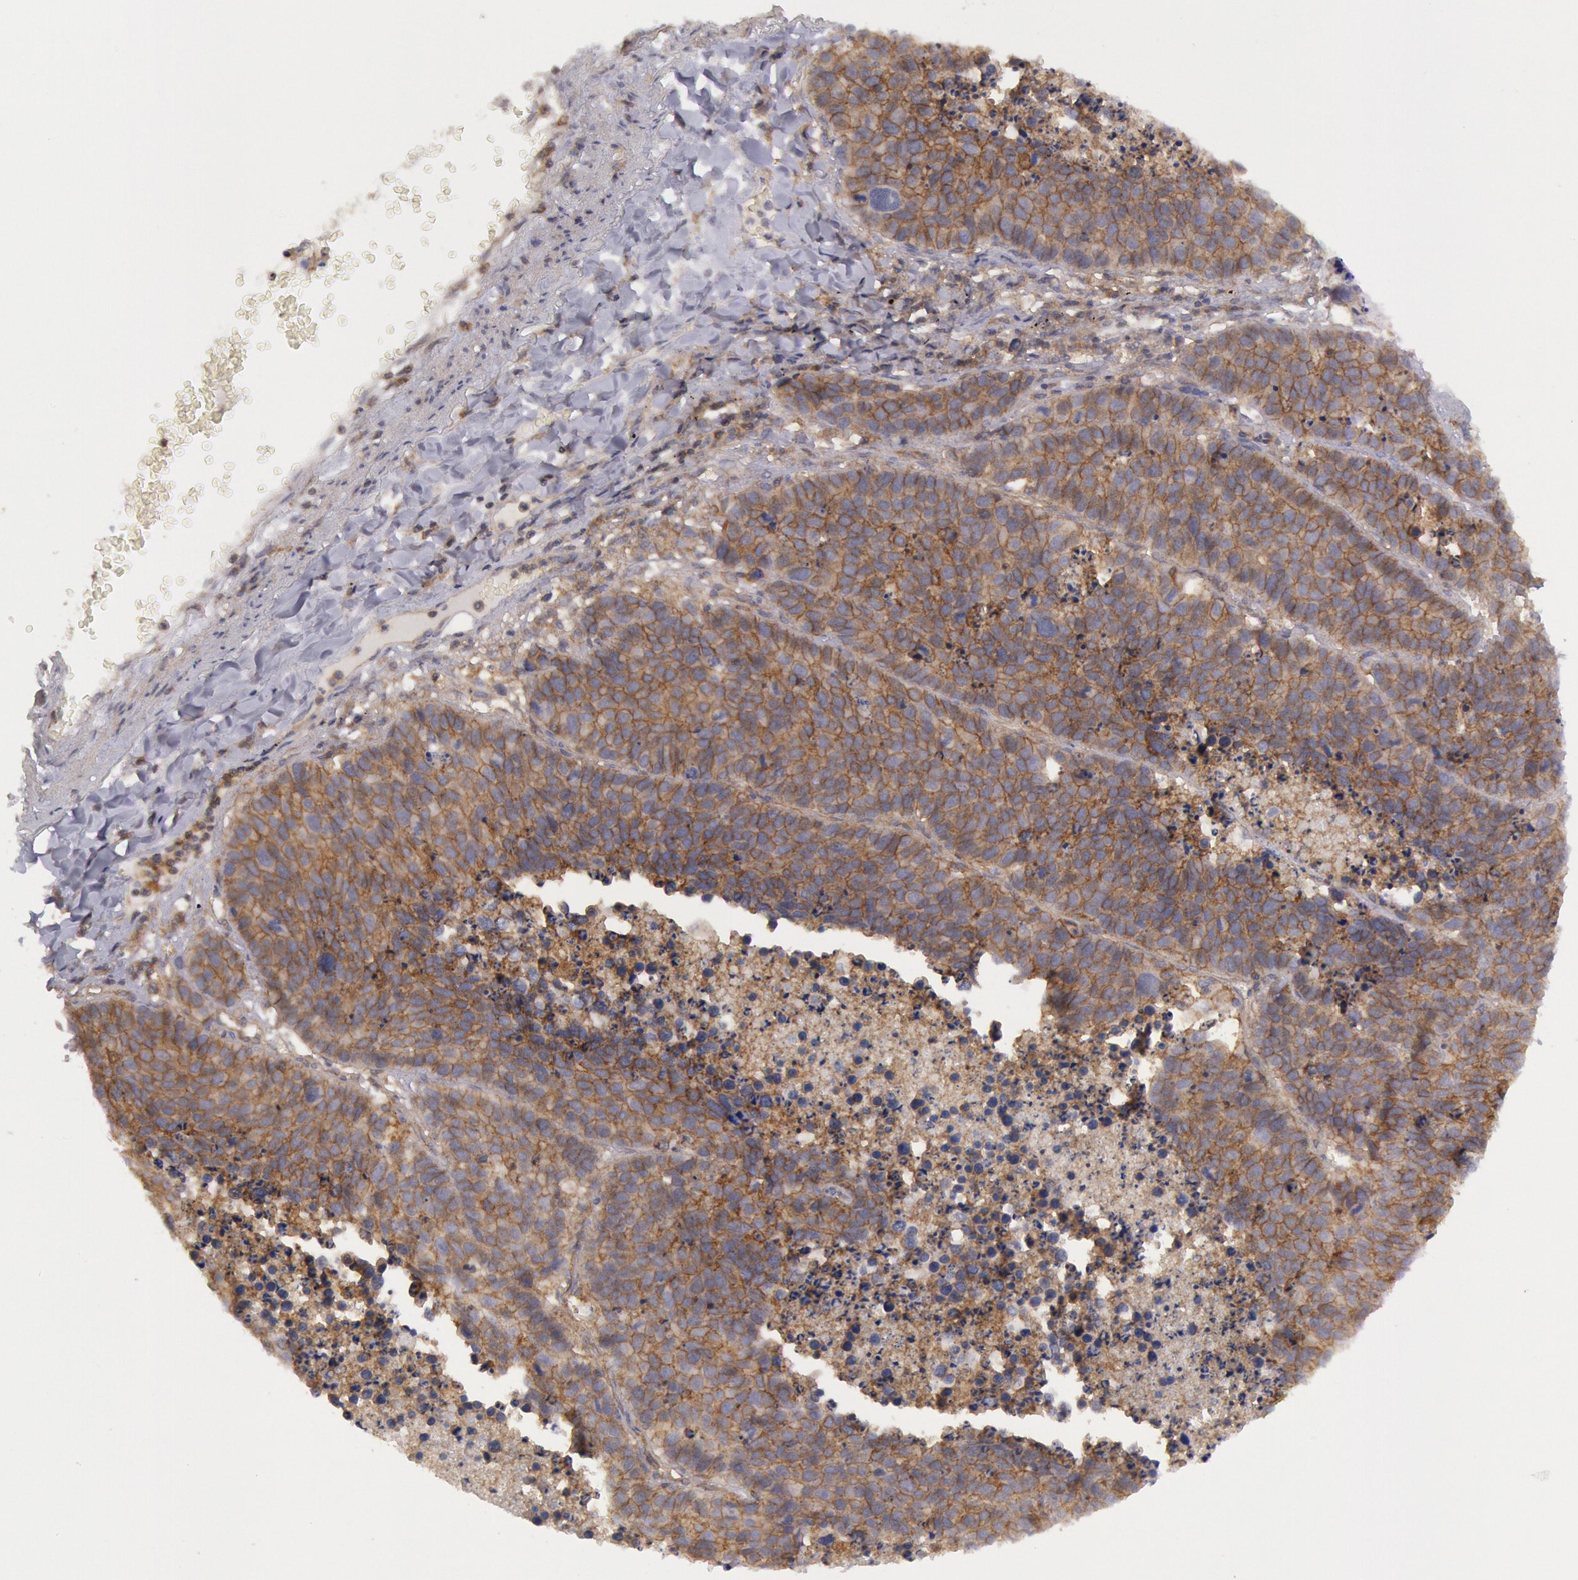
{"staining": {"intensity": "moderate", "quantity": ">75%", "location": "cytoplasmic/membranous"}, "tissue": "lung cancer", "cell_type": "Tumor cells", "image_type": "cancer", "snomed": [{"axis": "morphology", "description": "Carcinoid, malignant, NOS"}, {"axis": "topography", "description": "Lung"}], "caption": "Tumor cells demonstrate moderate cytoplasmic/membranous staining in approximately >75% of cells in lung carcinoid (malignant).", "gene": "STX4", "patient": {"sex": "male", "age": 60}}